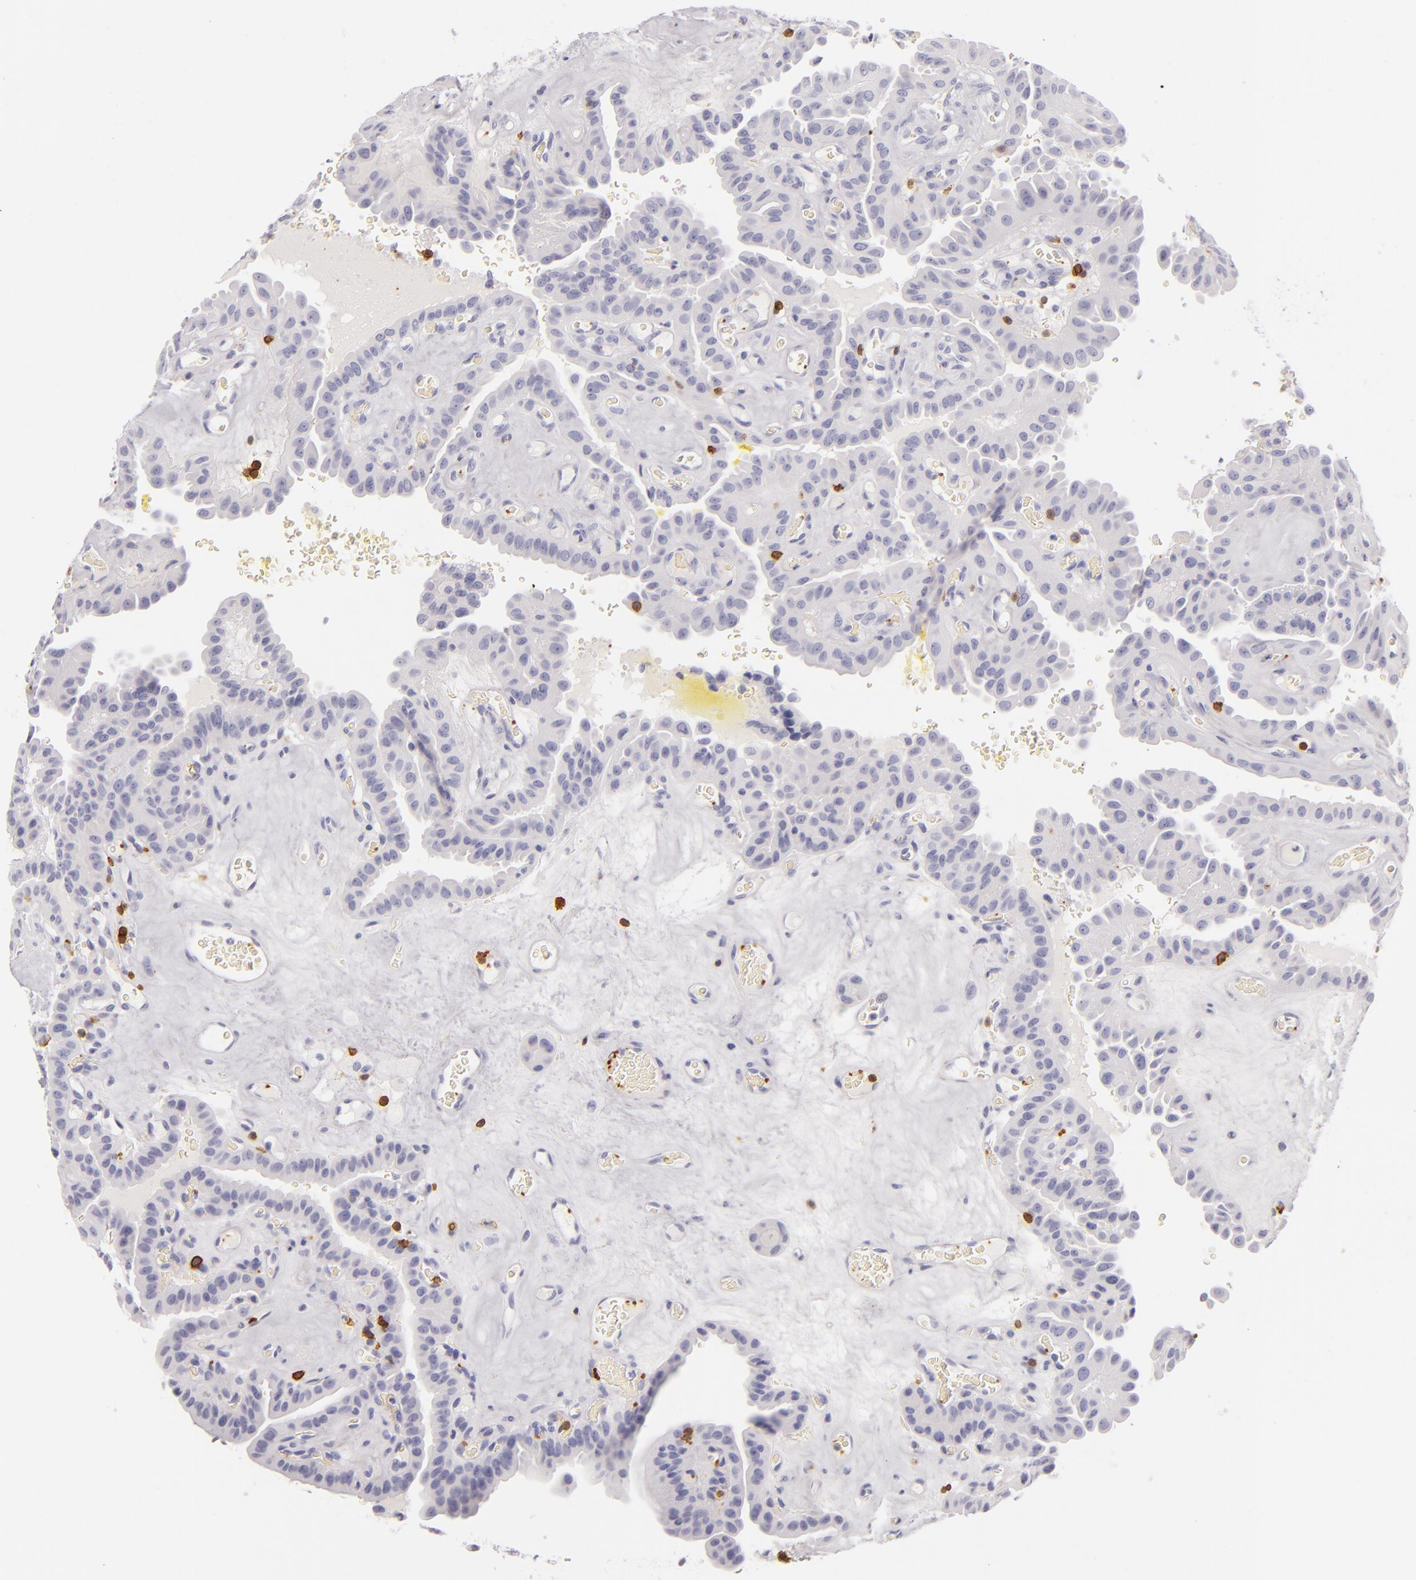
{"staining": {"intensity": "negative", "quantity": "none", "location": "none"}, "tissue": "thyroid cancer", "cell_type": "Tumor cells", "image_type": "cancer", "snomed": [{"axis": "morphology", "description": "Papillary adenocarcinoma, NOS"}, {"axis": "topography", "description": "Thyroid gland"}], "caption": "Tumor cells are negative for brown protein staining in papillary adenocarcinoma (thyroid).", "gene": "LAT", "patient": {"sex": "male", "age": 87}}